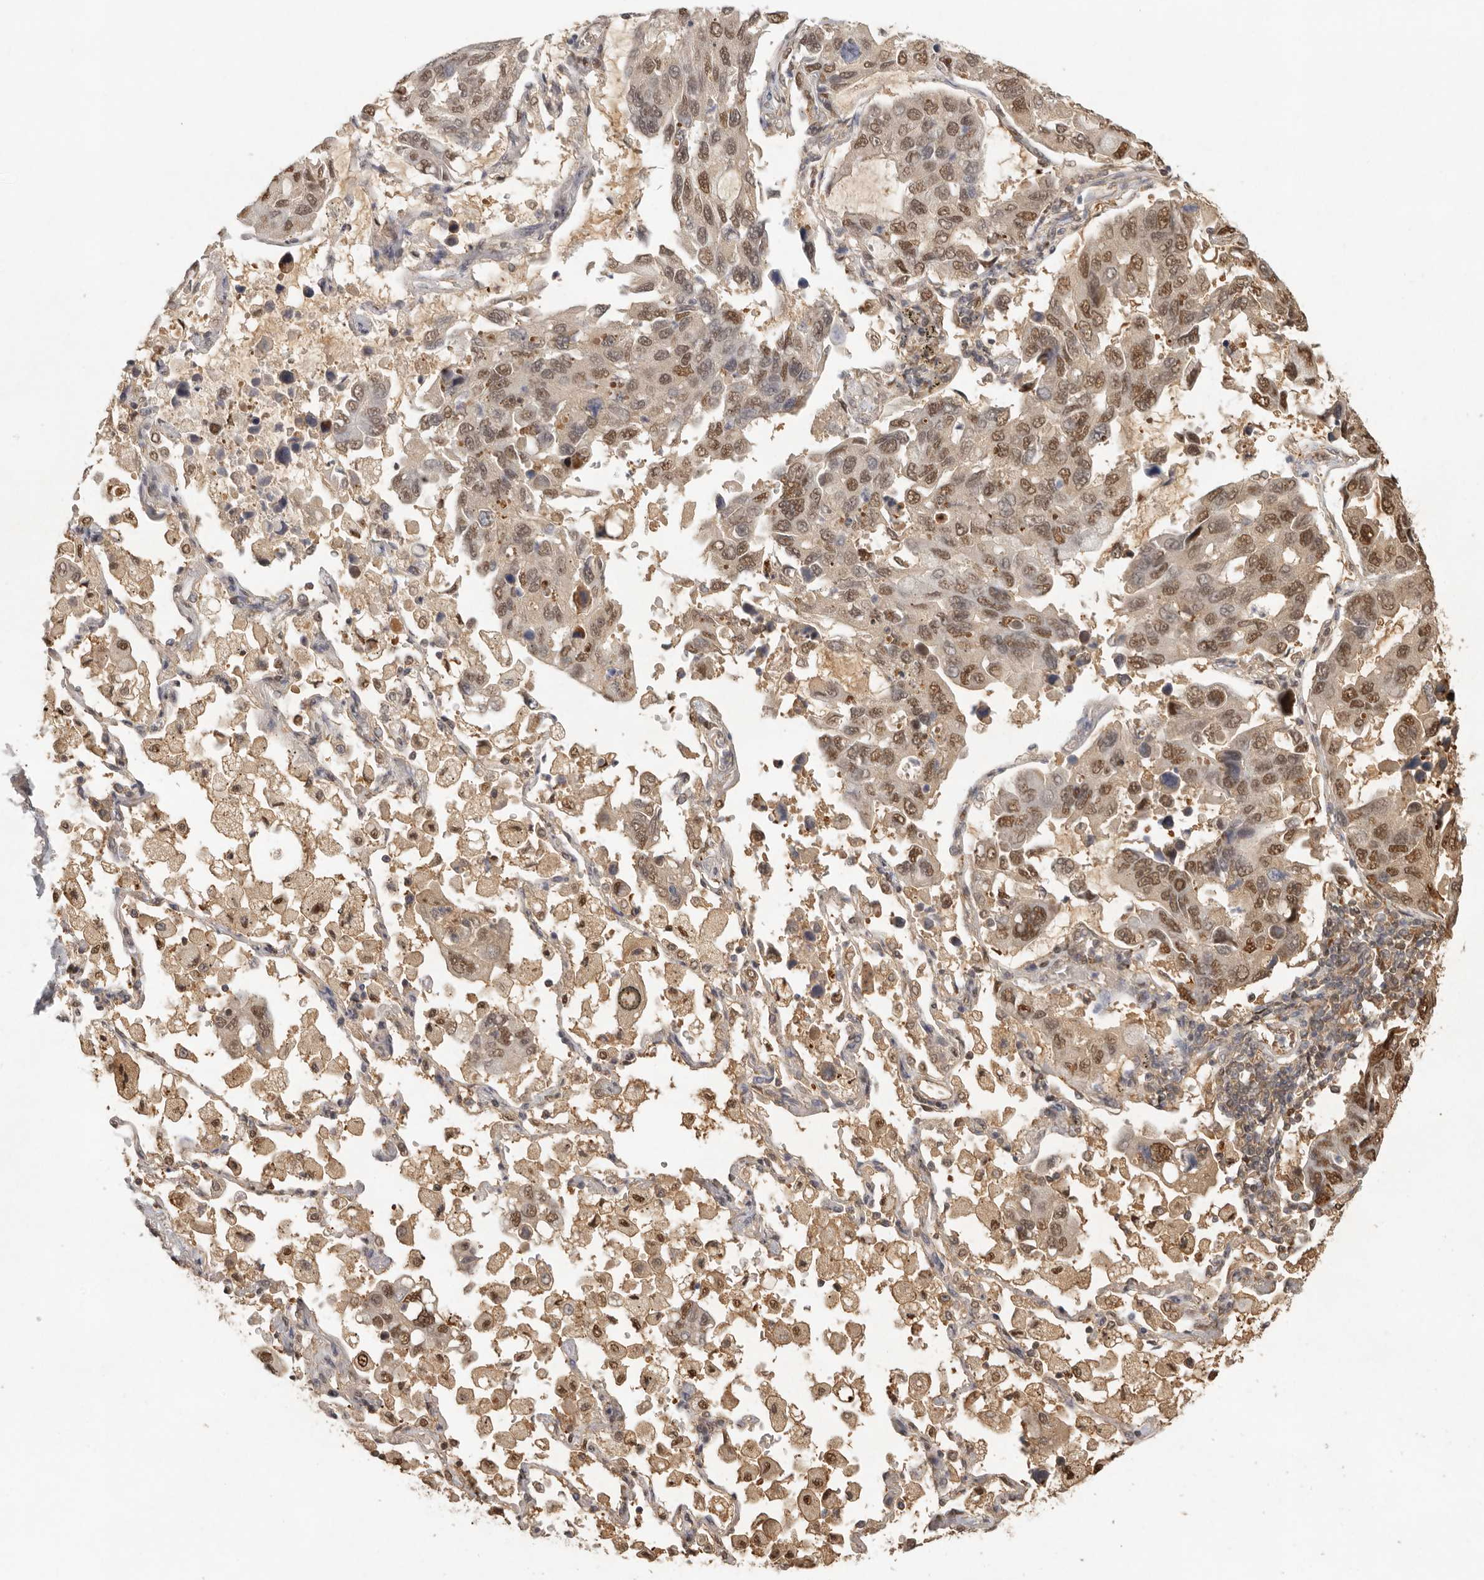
{"staining": {"intensity": "moderate", "quantity": ">75%", "location": "cytoplasmic/membranous,nuclear"}, "tissue": "lung cancer", "cell_type": "Tumor cells", "image_type": "cancer", "snomed": [{"axis": "morphology", "description": "Adenocarcinoma, NOS"}, {"axis": "topography", "description": "Lung"}], "caption": "A photomicrograph of human lung adenocarcinoma stained for a protein displays moderate cytoplasmic/membranous and nuclear brown staining in tumor cells.", "gene": "PSMA5", "patient": {"sex": "male", "age": 64}}